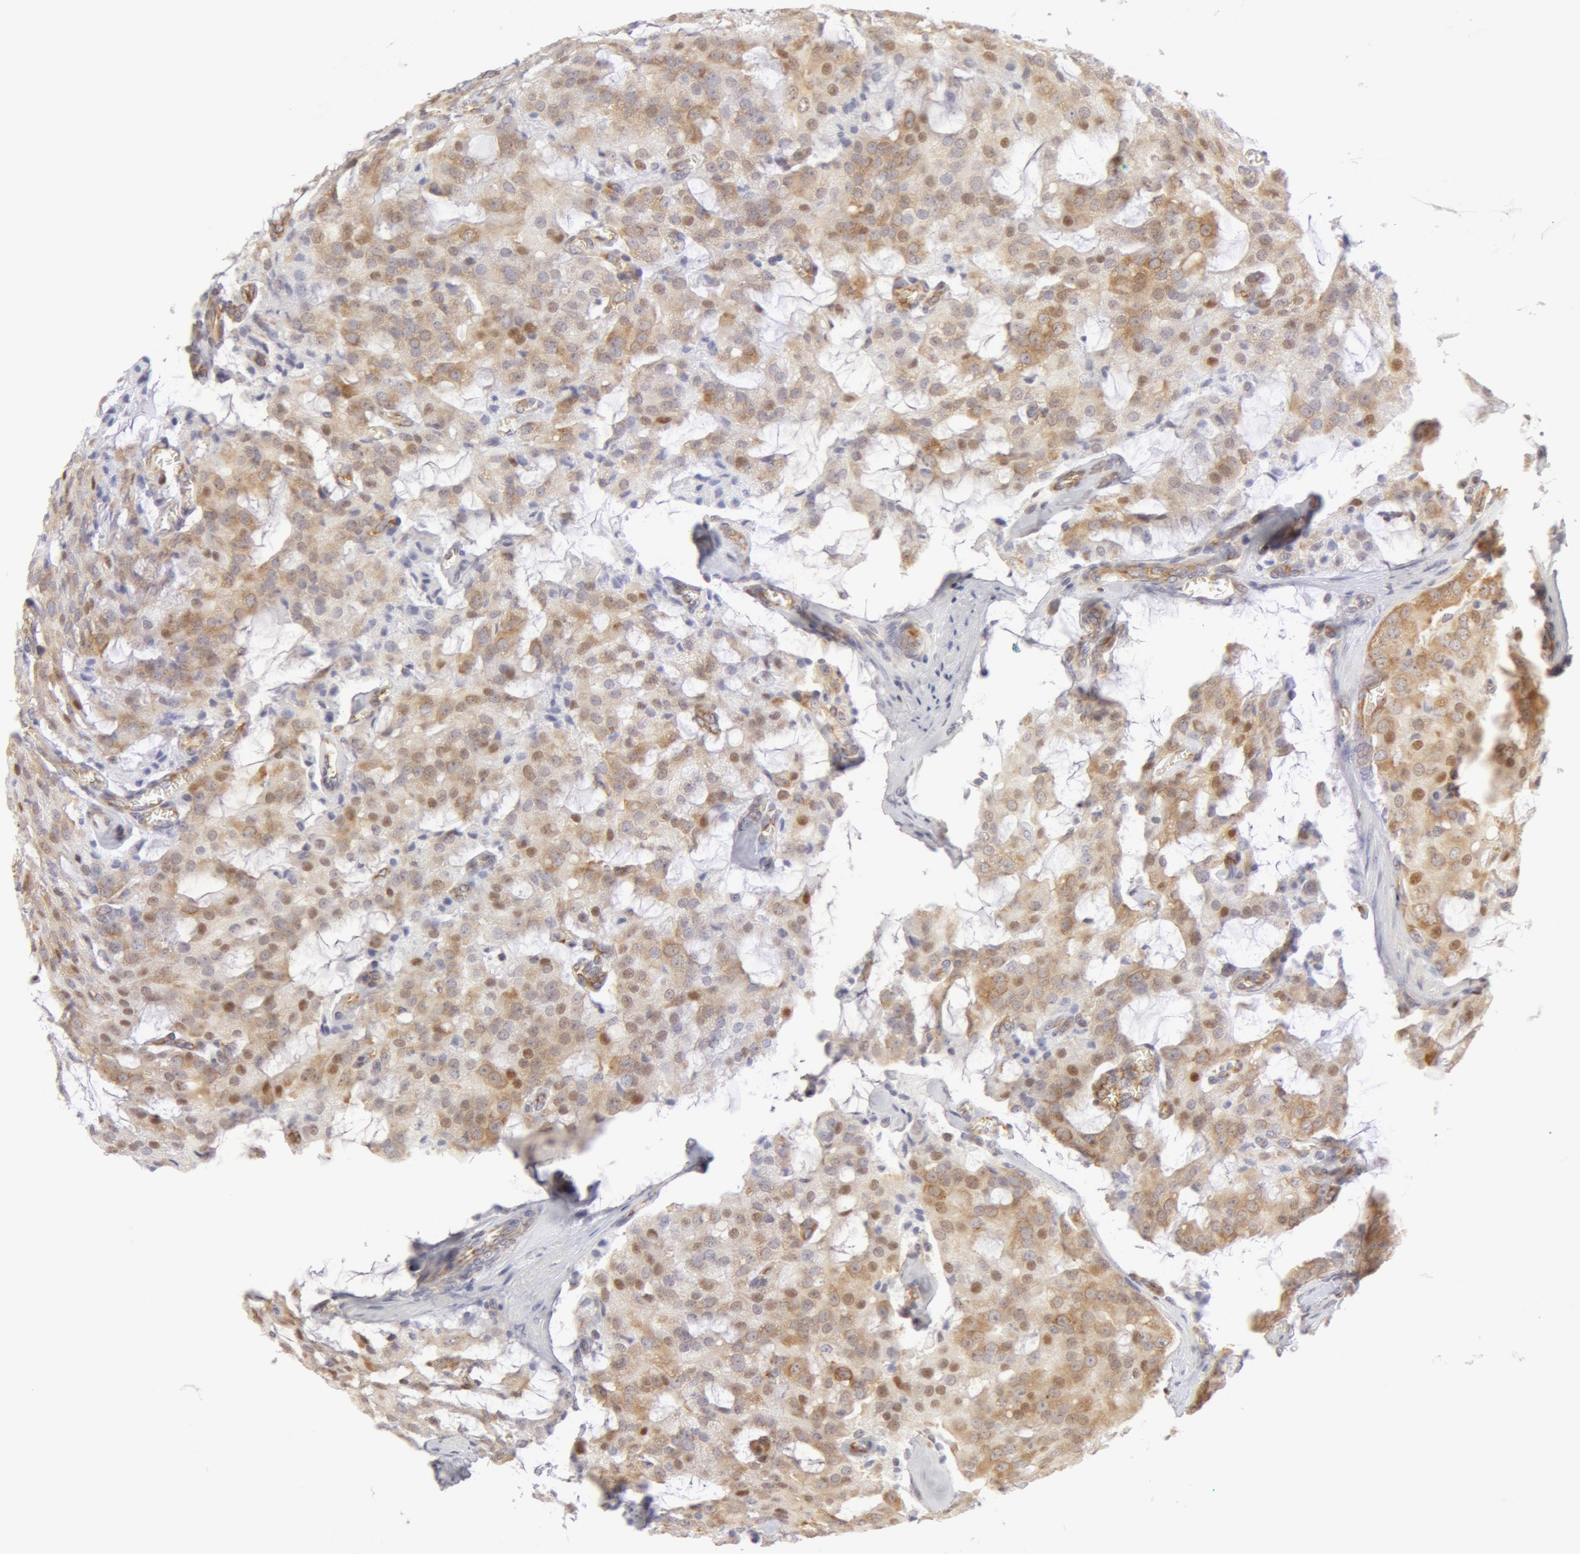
{"staining": {"intensity": "weak", "quantity": ">75%", "location": "cytoplasmic/membranous"}, "tissue": "prostate cancer", "cell_type": "Tumor cells", "image_type": "cancer", "snomed": [{"axis": "morphology", "description": "Adenocarcinoma, Medium grade"}, {"axis": "topography", "description": "Prostate"}], "caption": "IHC micrograph of neoplastic tissue: human prostate adenocarcinoma (medium-grade) stained using IHC shows low levels of weak protein expression localized specifically in the cytoplasmic/membranous of tumor cells, appearing as a cytoplasmic/membranous brown color.", "gene": "DDX3Y", "patient": {"sex": "male", "age": 60}}